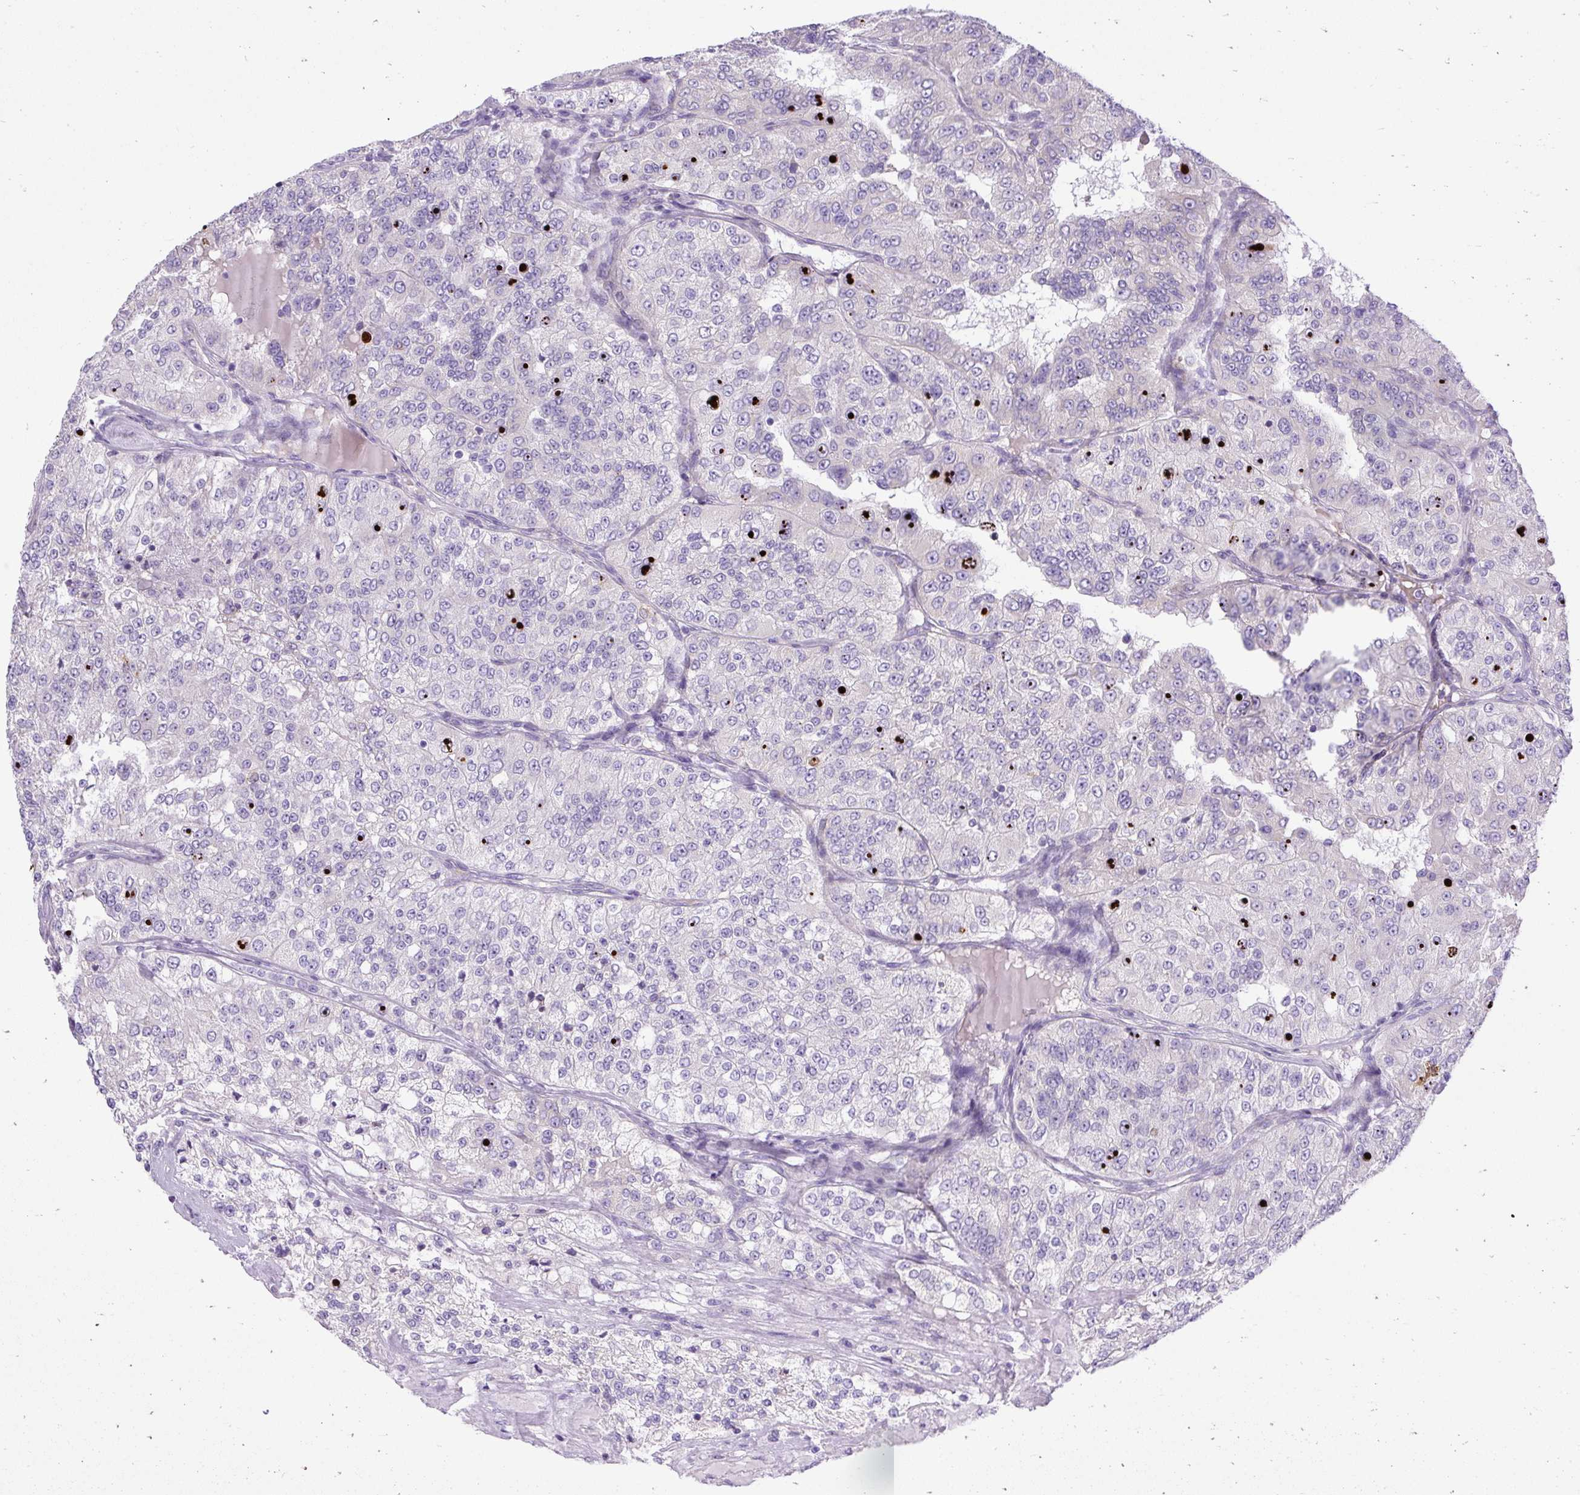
{"staining": {"intensity": "negative", "quantity": "none", "location": "none"}, "tissue": "renal cancer", "cell_type": "Tumor cells", "image_type": "cancer", "snomed": [{"axis": "morphology", "description": "Adenocarcinoma, NOS"}, {"axis": "topography", "description": "Kidney"}], "caption": "An image of renal cancer (adenocarcinoma) stained for a protein shows no brown staining in tumor cells.", "gene": "SYBU", "patient": {"sex": "female", "age": 63}}